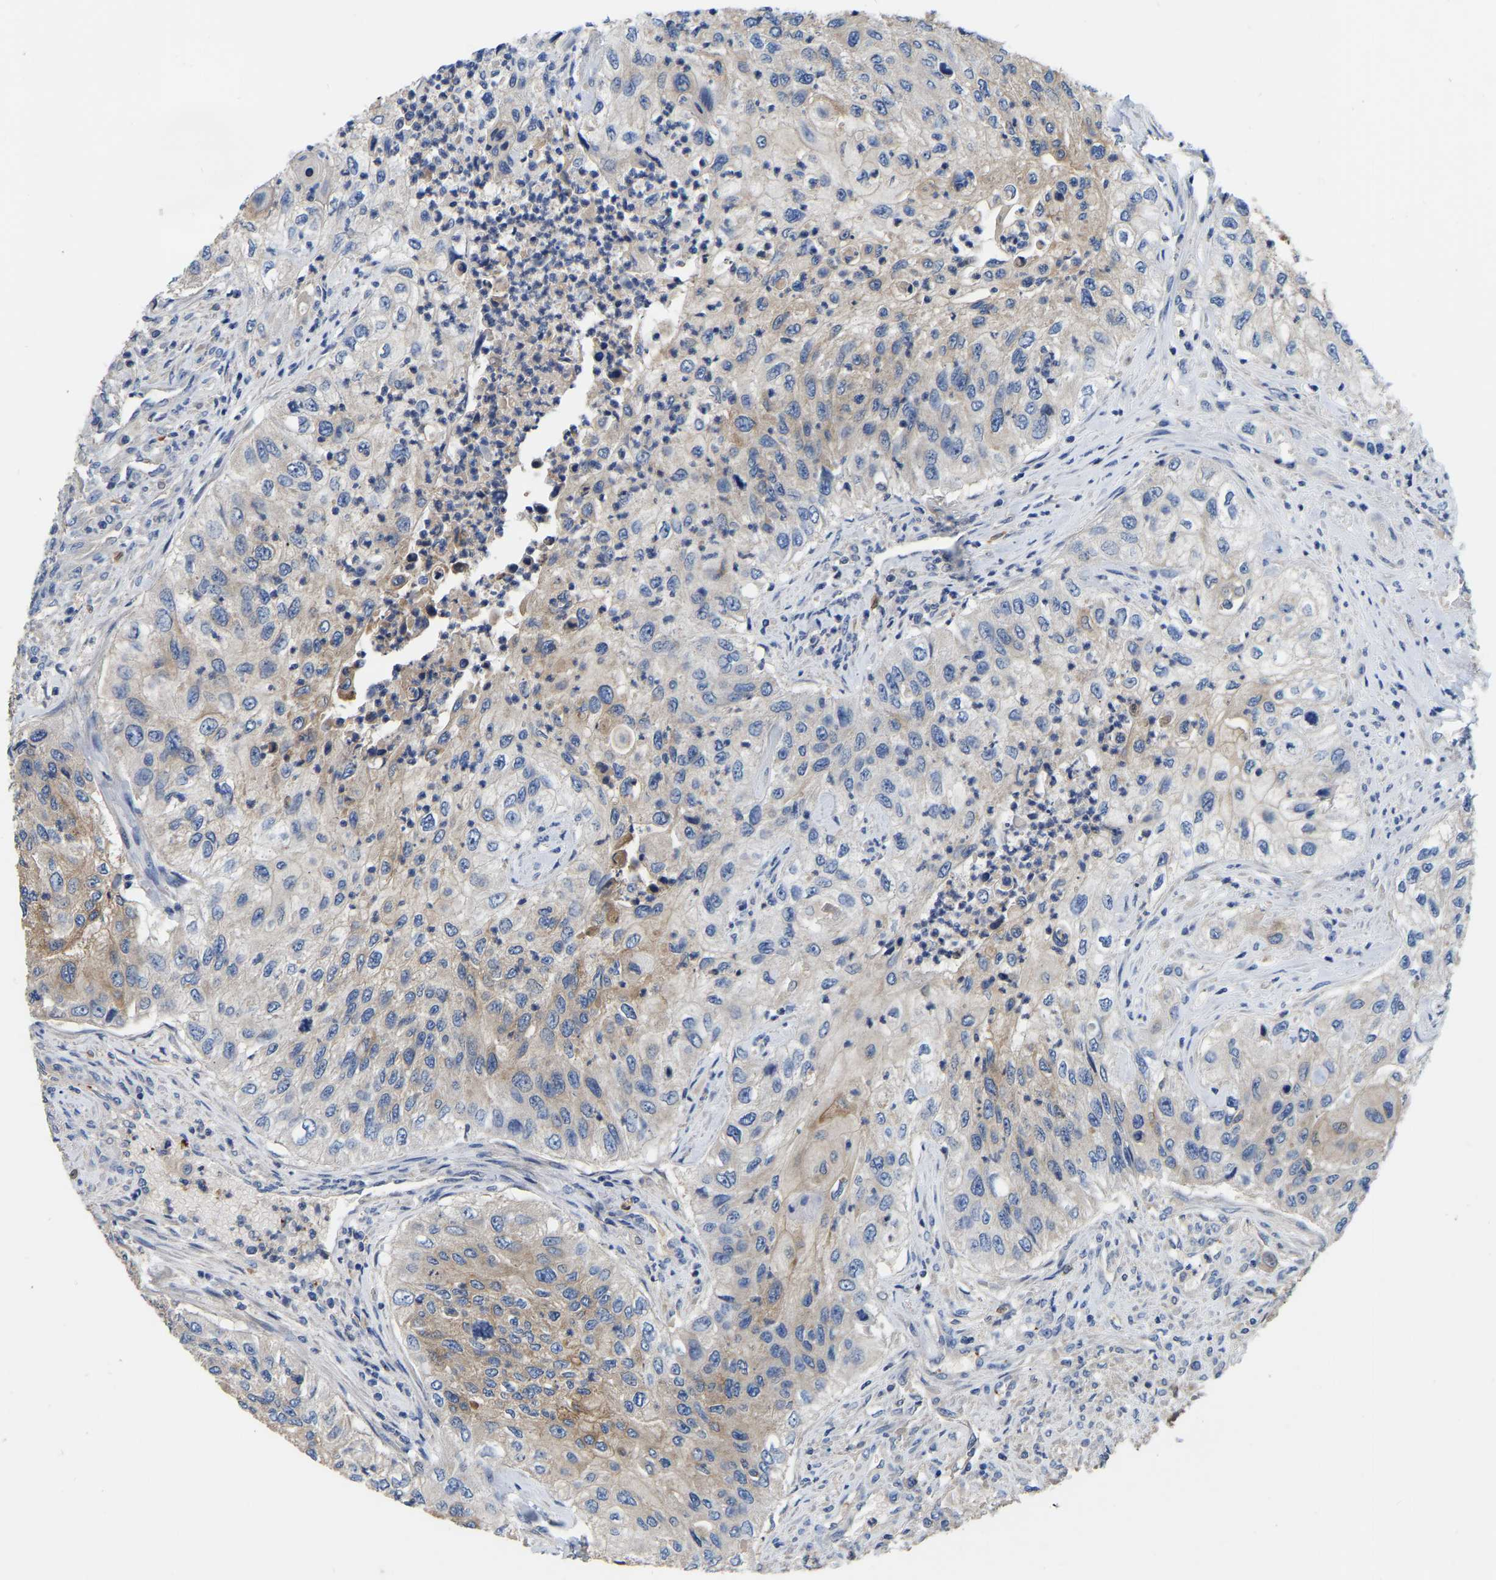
{"staining": {"intensity": "weak", "quantity": "25%-75%", "location": "cytoplasmic/membranous"}, "tissue": "urothelial cancer", "cell_type": "Tumor cells", "image_type": "cancer", "snomed": [{"axis": "morphology", "description": "Urothelial carcinoma, High grade"}, {"axis": "topography", "description": "Urinary bladder"}], "caption": "High-grade urothelial carcinoma tissue shows weak cytoplasmic/membranous expression in approximately 25%-75% of tumor cells", "gene": "RAB27B", "patient": {"sex": "female", "age": 60}}